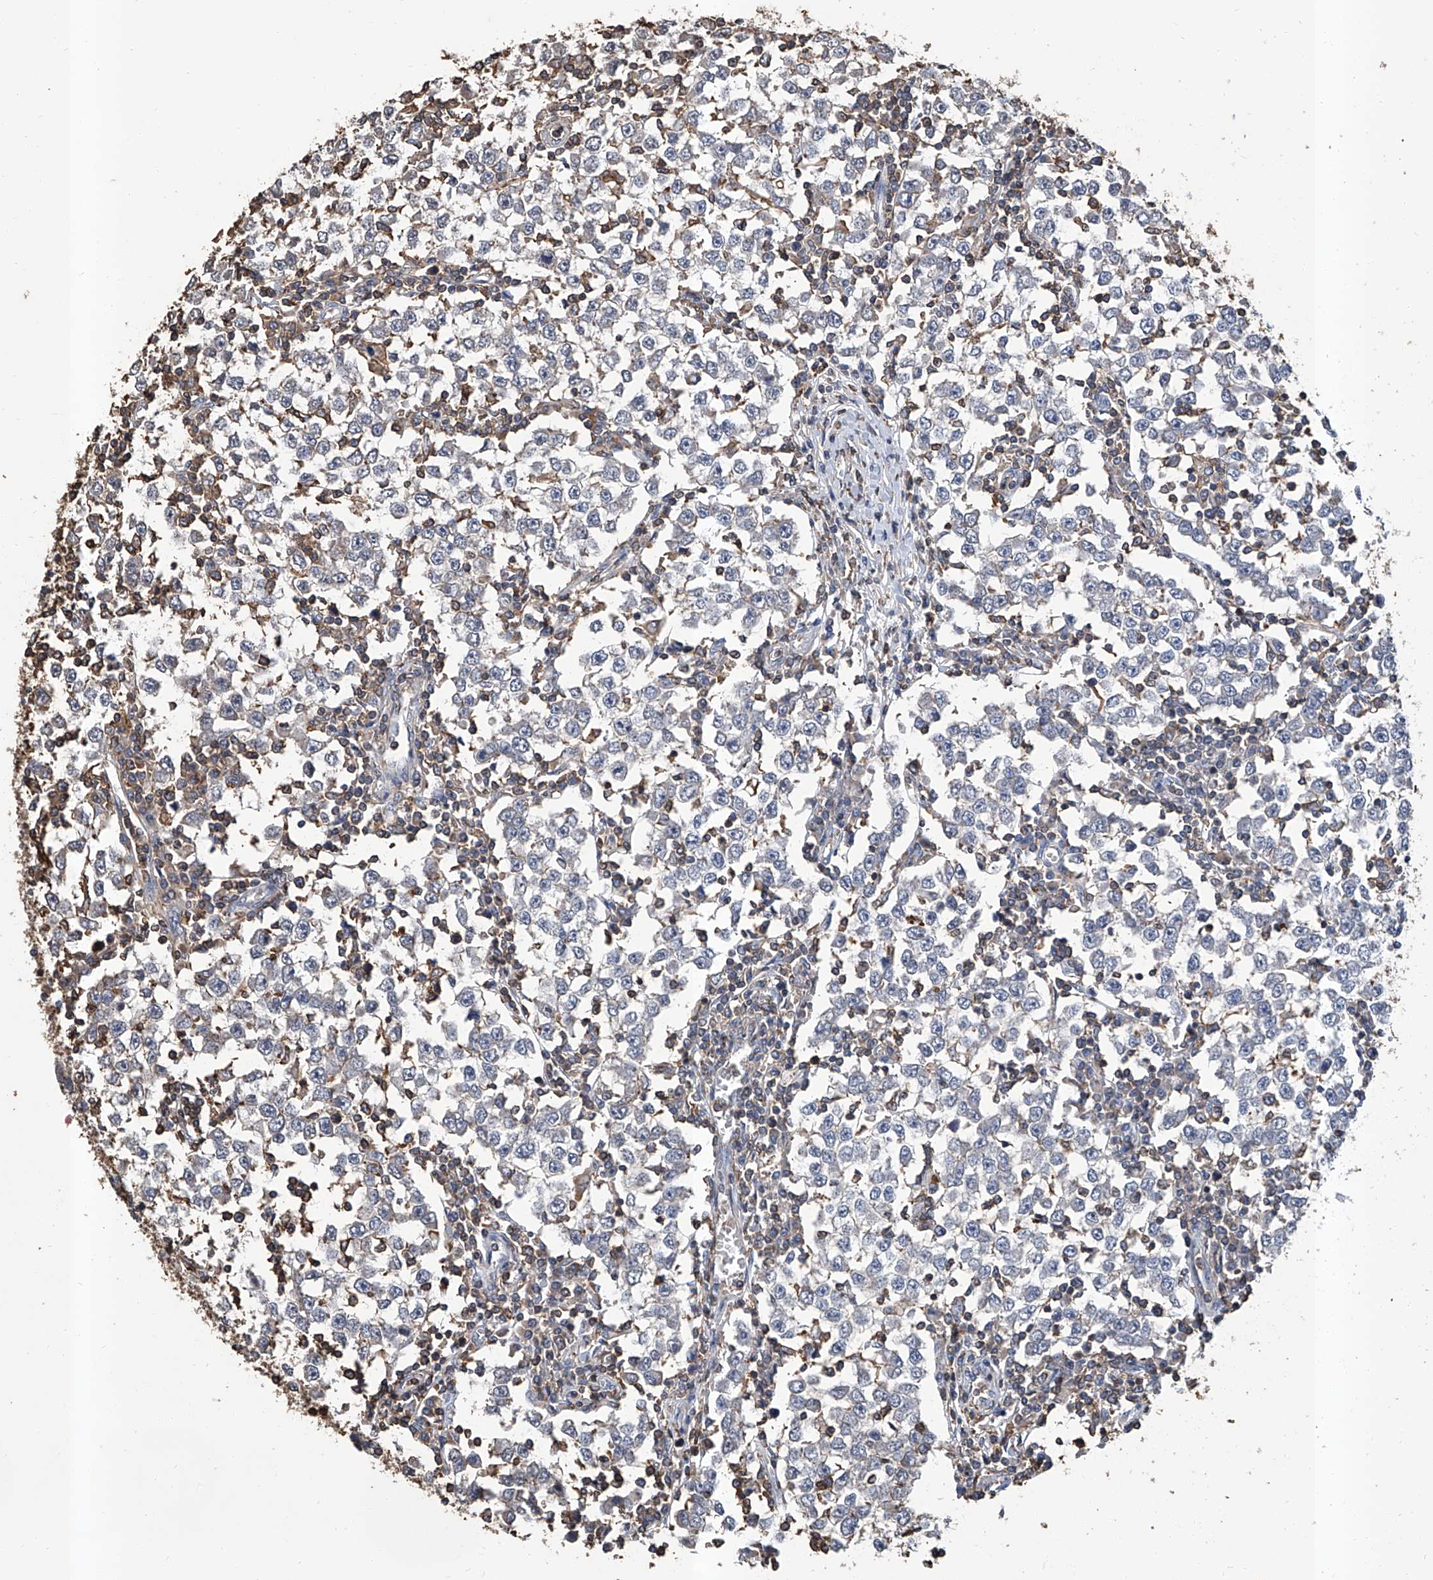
{"staining": {"intensity": "negative", "quantity": "none", "location": "none"}, "tissue": "testis cancer", "cell_type": "Tumor cells", "image_type": "cancer", "snomed": [{"axis": "morphology", "description": "Seminoma, NOS"}, {"axis": "topography", "description": "Testis"}], "caption": "A histopathology image of testis cancer stained for a protein reveals no brown staining in tumor cells. The staining is performed using DAB brown chromogen with nuclei counter-stained in using hematoxylin.", "gene": "GPT", "patient": {"sex": "male", "age": 65}}